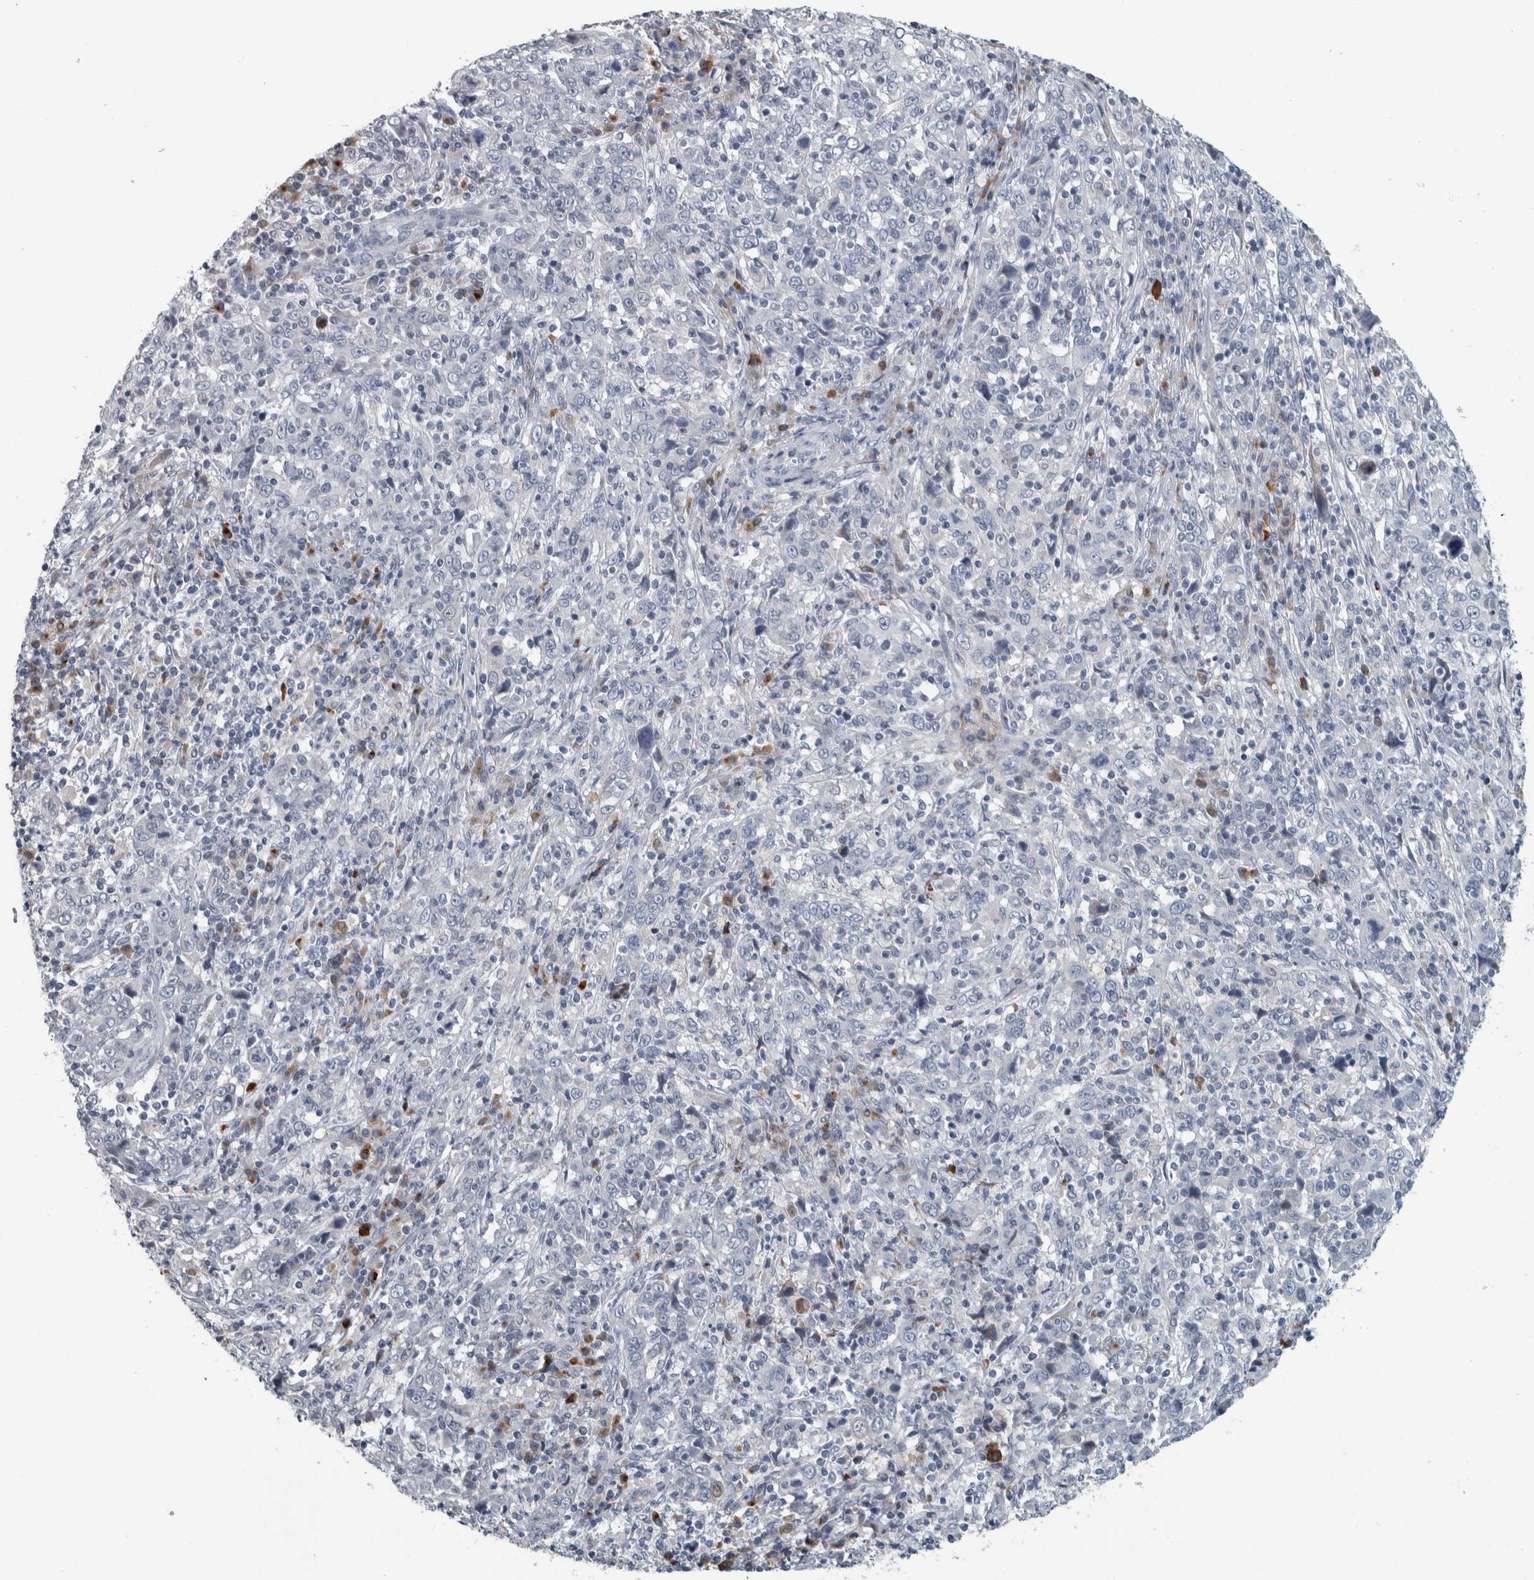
{"staining": {"intensity": "negative", "quantity": "none", "location": "none"}, "tissue": "cervical cancer", "cell_type": "Tumor cells", "image_type": "cancer", "snomed": [{"axis": "morphology", "description": "Squamous cell carcinoma, NOS"}, {"axis": "topography", "description": "Cervix"}], "caption": "Immunohistochemistry (IHC) micrograph of human cervical cancer stained for a protein (brown), which exhibits no positivity in tumor cells.", "gene": "CAVIN4", "patient": {"sex": "female", "age": 46}}